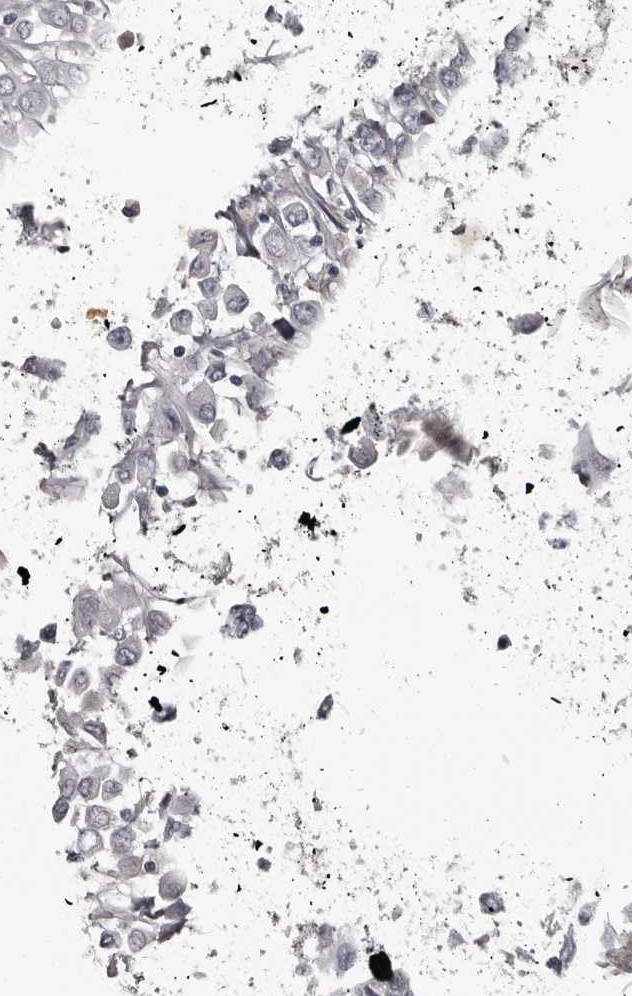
{"staining": {"intensity": "negative", "quantity": "none", "location": "none"}, "tissue": "breast cancer", "cell_type": "Tumor cells", "image_type": "cancer", "snomed": [{"axis": "morphology", "description": "Duct carcinoma"}, {"axis": "topography", "description": "Breast"}], "caption": "Immunohistochemical staining of human breast cancer shows no significant expression in tumor cells. (DAB immunohistochemistry (IHC), high magnification).", "gene": "GREB1", "patient": {"sex": "female", "age": 61}}